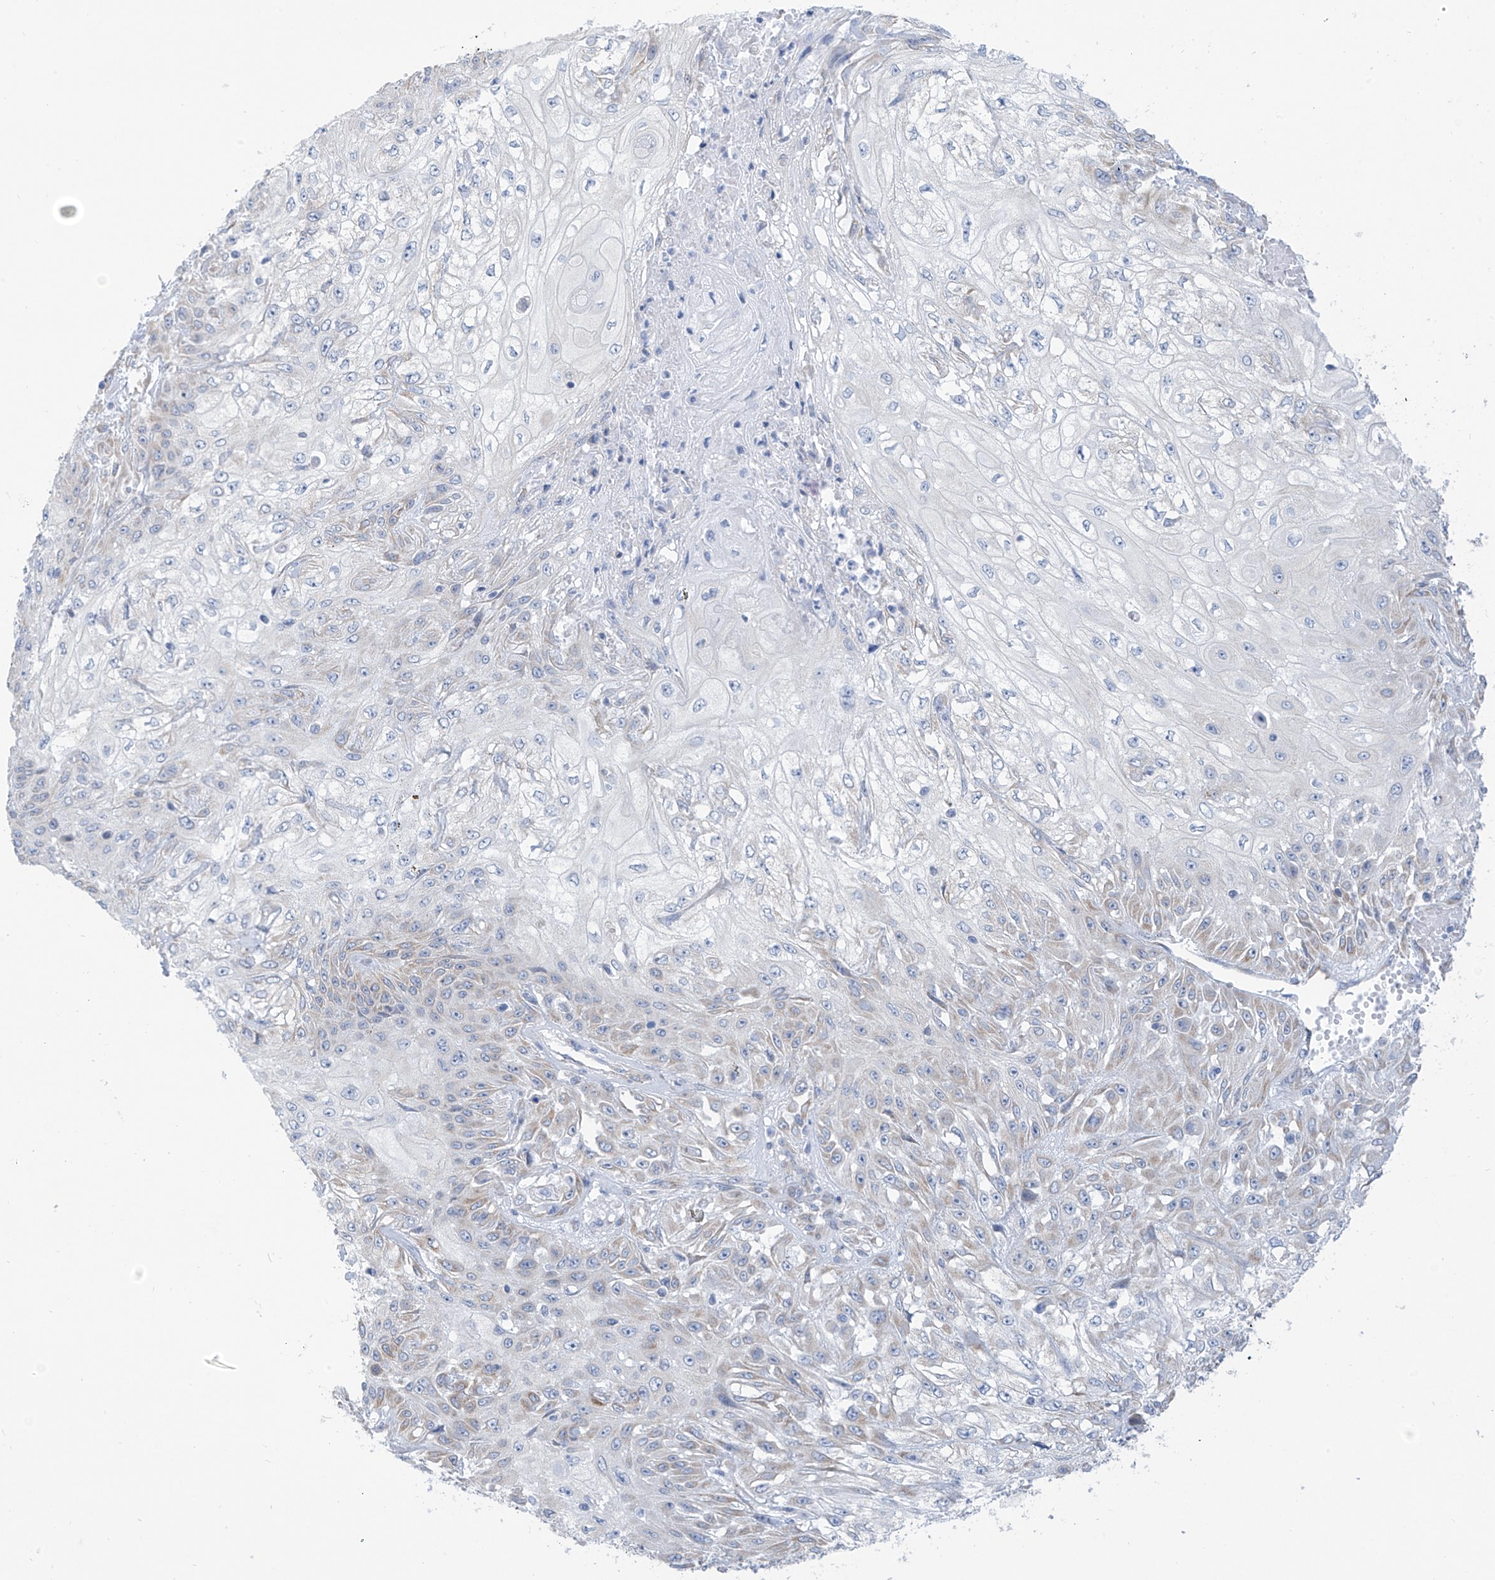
{"staining": {"intensity": "weak", "quantity": "<25%", "location": "cytoplasmic/membranous"}, "tissue": "skin cancer", "cell_type": "Tumor cells", "image_type": "cancer", "snomed": [{"axis": "morphology", "description": "Squamous cell carcinoma, NOS"}, {"axis": "morphology", "description": "Squamous cell carcinoma, metastatic, NOS"}, {"axis": "topography", "description": "Skin"}, {"axis": "topography", "description": "Lymph node"}], "caption": "This photomicrograph is of squamous cell carcinoma (skin) stained with immunohistochemistry (IHC) to label a protein in brown with the nuclei are counter-stained blue. There is no expression in tumor cells.", "gene": "RCN2", "patient": {"sex": "male", "age": 75}}